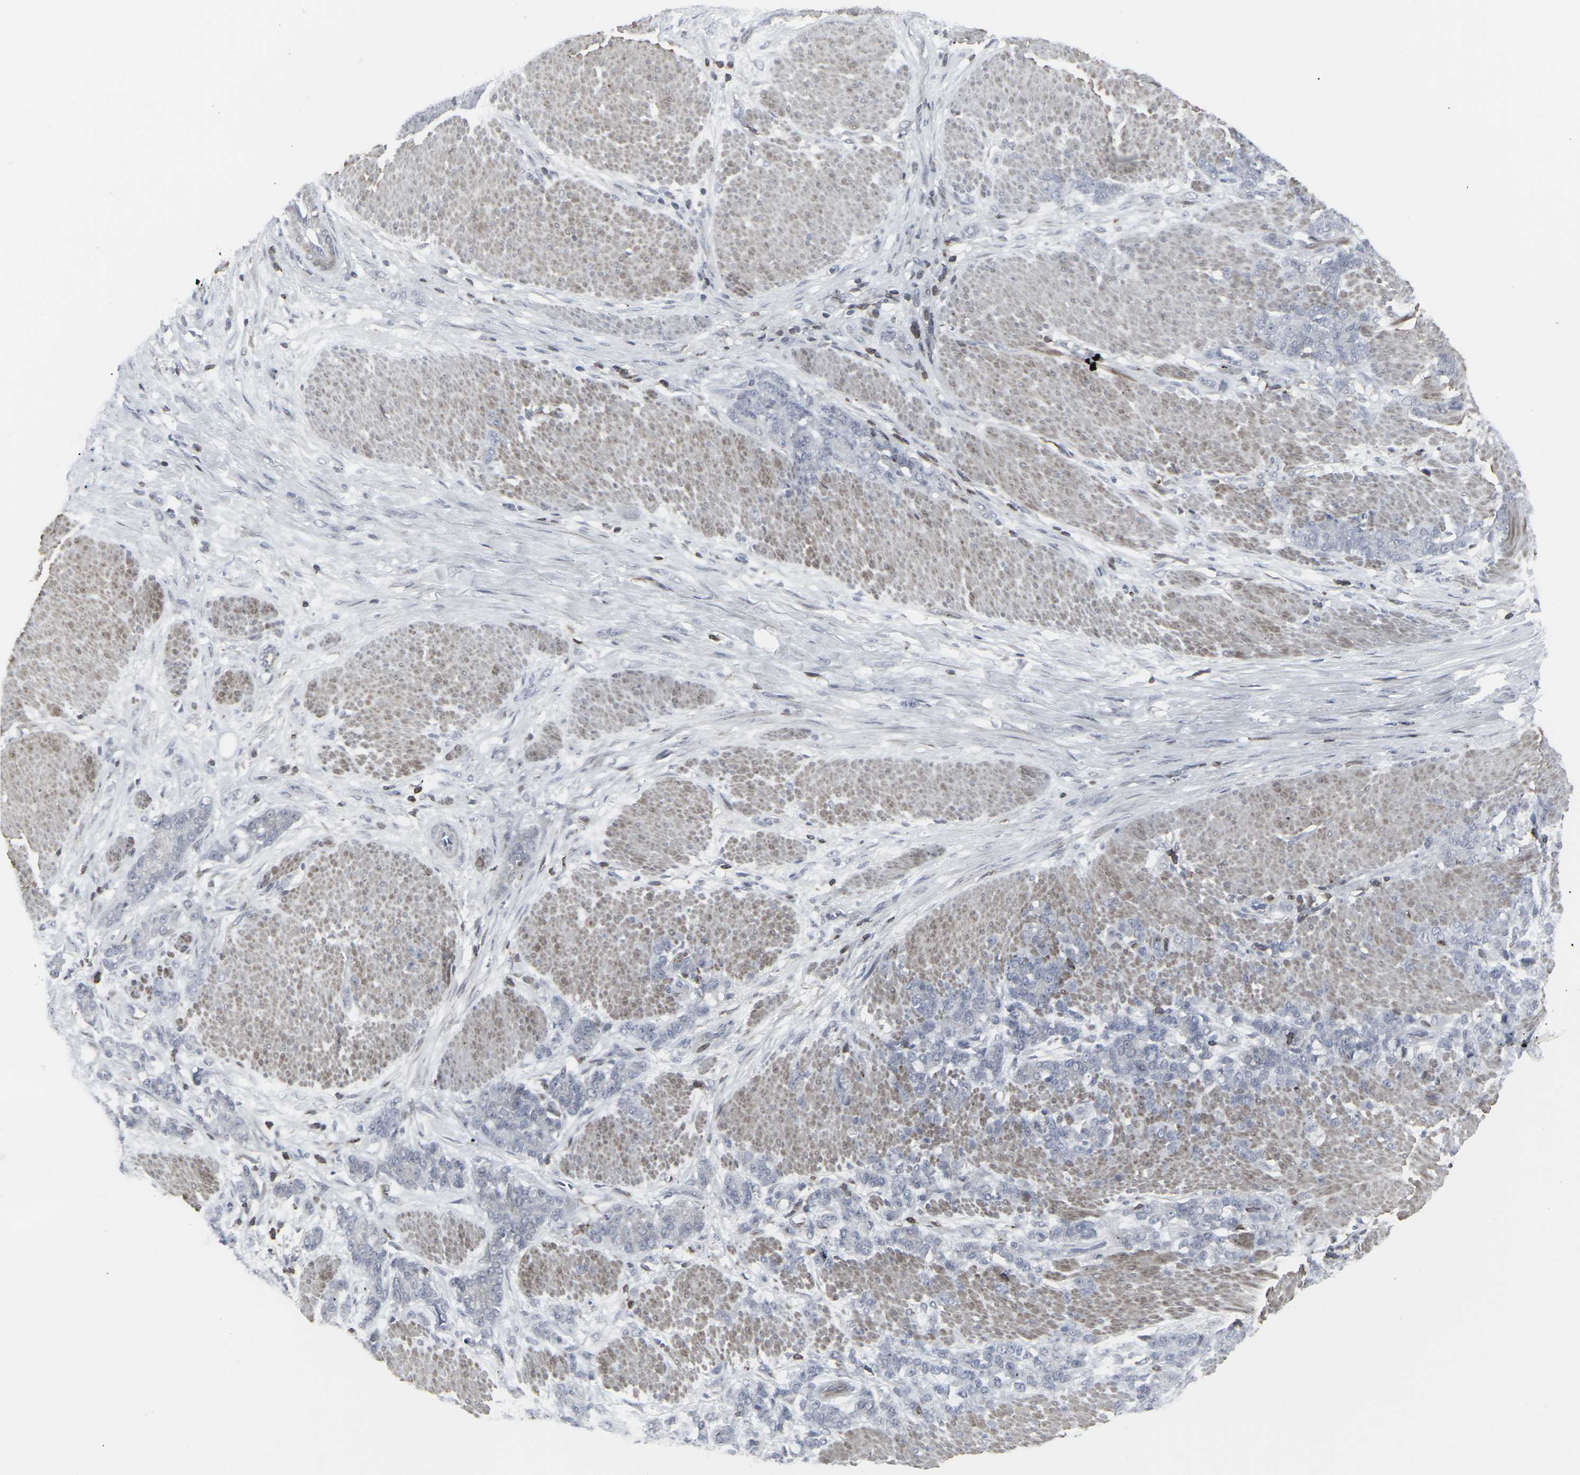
{"staining": {"intensity": "negative", "quantity": "none", "location": "none"}, "tissue": "stomach cancer", "cell_type": "Tumor cells", "image_type": "cancer", "snomed": [{"axis": "morphology", "description": "Adenocarcinoma, NOS"}, {"axis": "topography", "description": "Stomach, lower"}], "caption": "A histopathology image of stomach adenocarcinoma stained for a protein shows no brown staining in tumor cells.", "gene": "APOBEC2", "patient": {"sex": "male", "age": 88}}